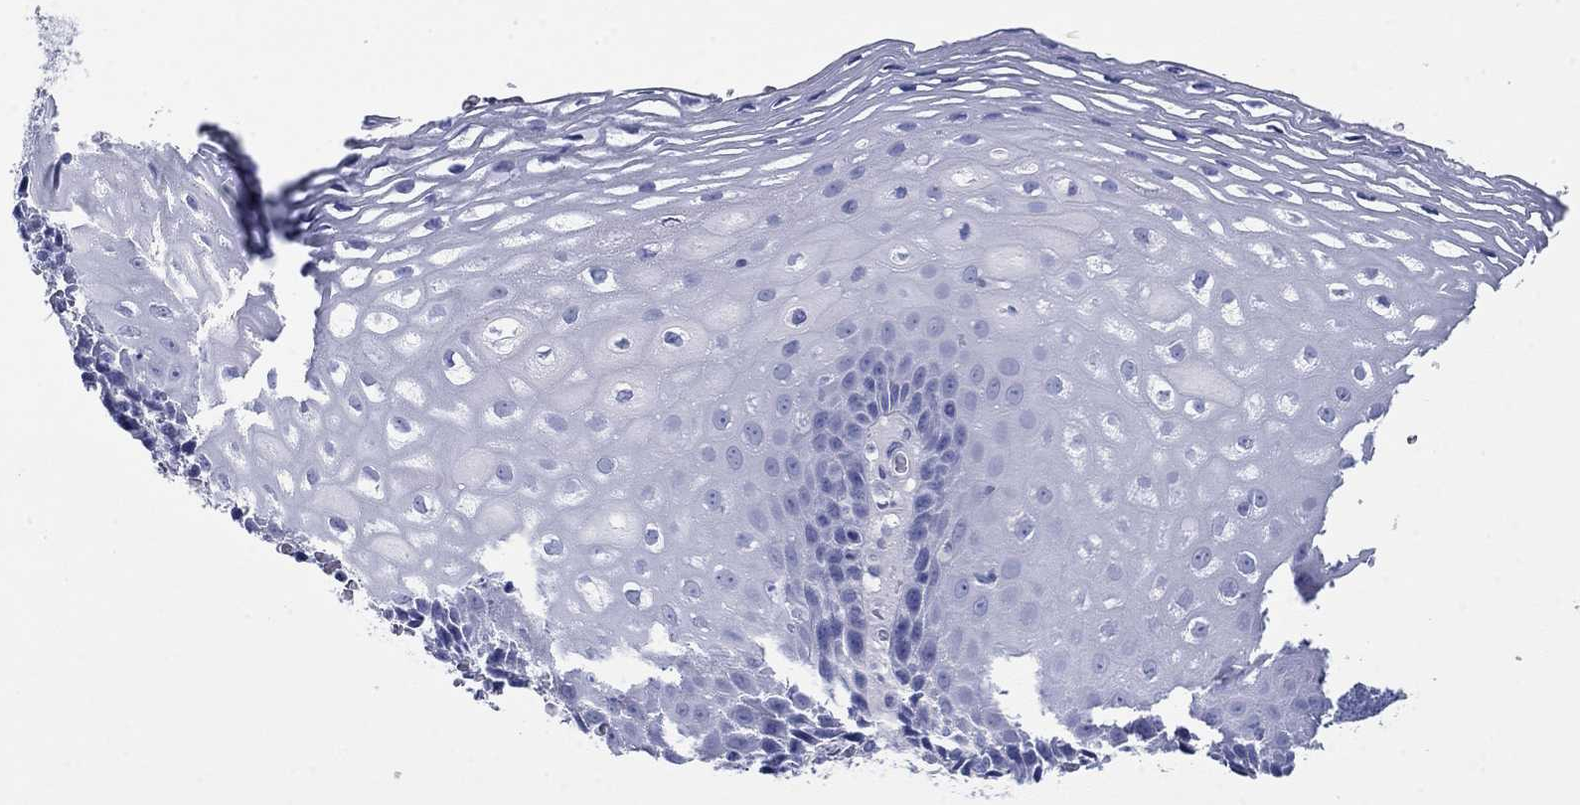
{"staining": {"intensity": "negative", "quantity": "none", "location": "none"}, "tissue": "esophagus", "cell_type": "Squamous epithelial cells", "image_type": "normal", "snomed": [{"axis": "morphology", "description": "Normal tissue, NOS"}, {"axis": "topography", "description": "Esophagus"}], "caption": "IHC photomicrograph of benign esophagus: human esophagus stained with DAB displays no significant protein staining in squamous epithelial cells.", "gene": "PDYN", "patient": {"sex": "male", "age": 76}}